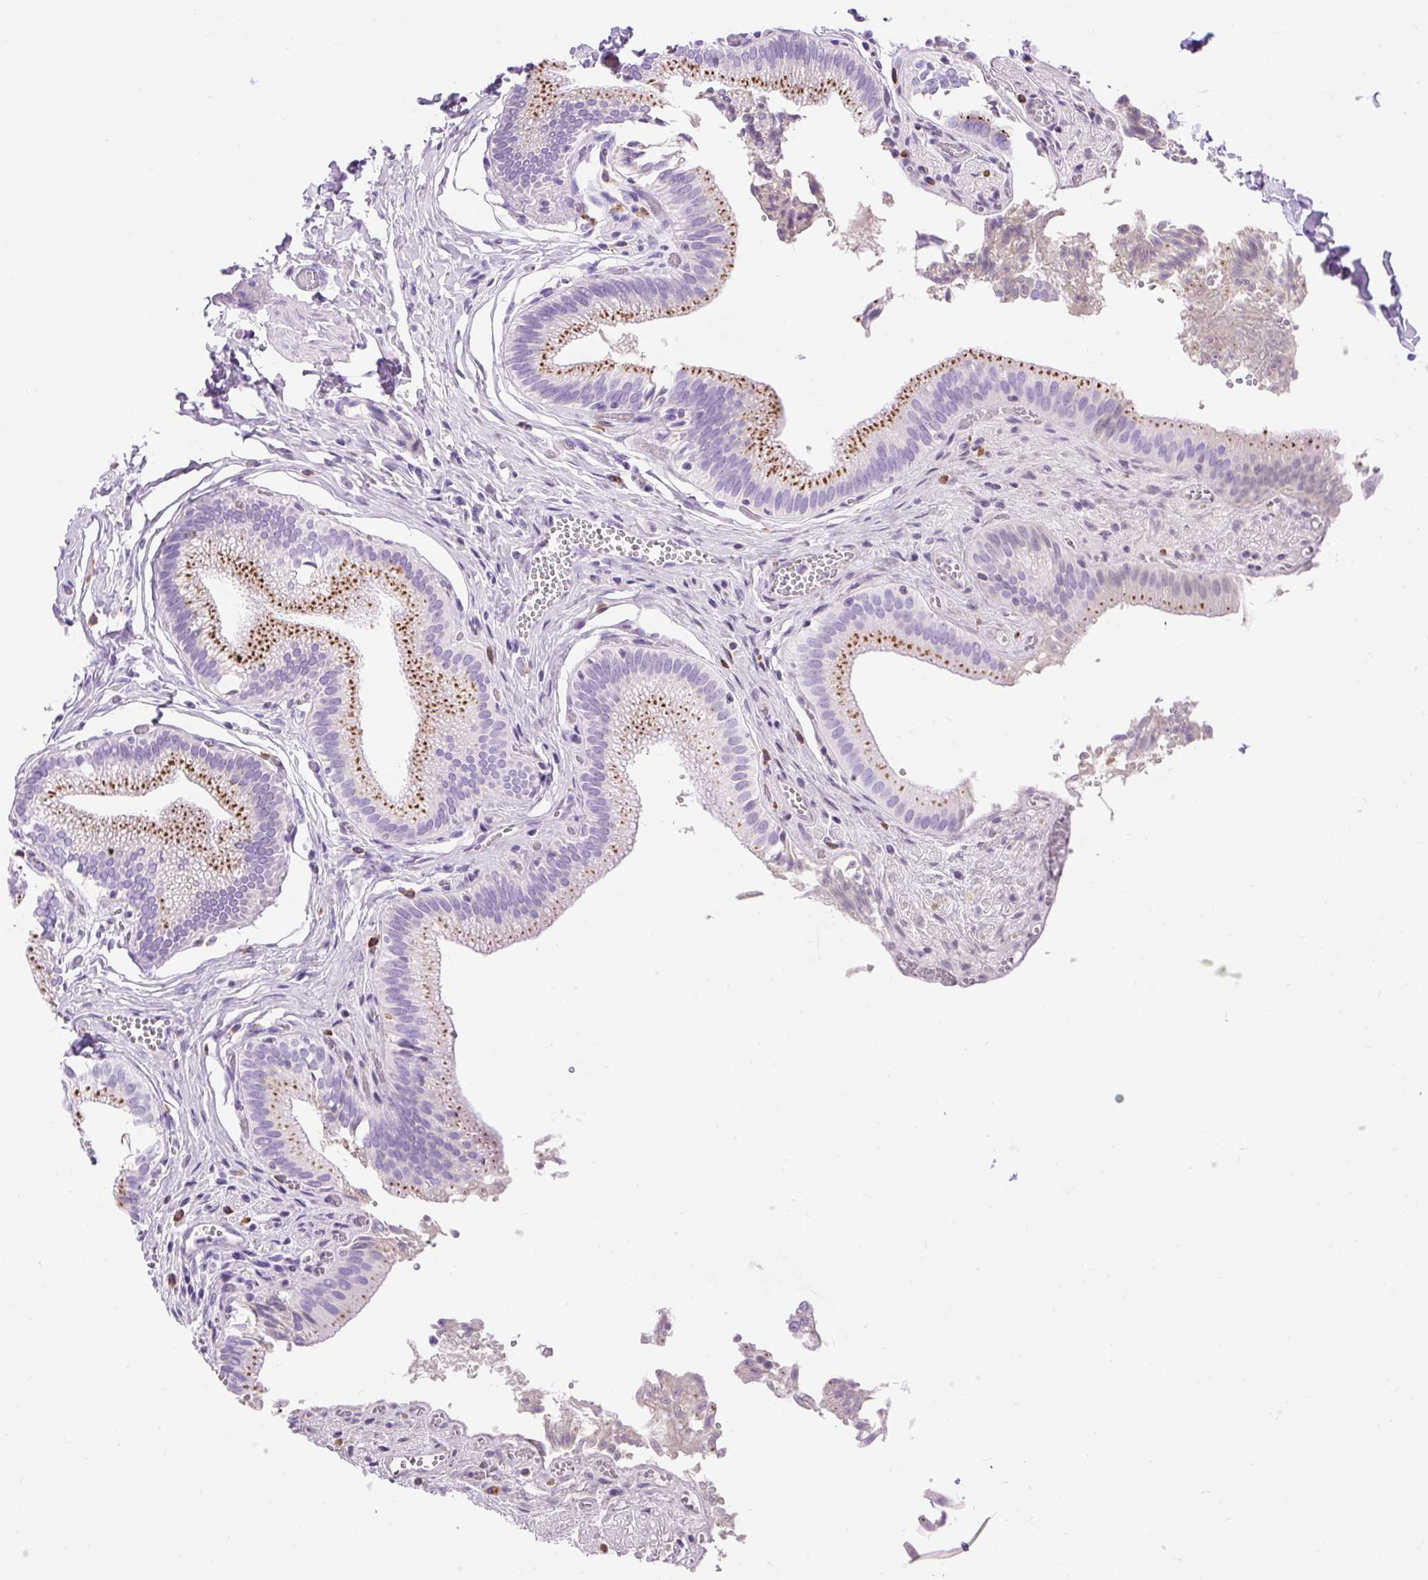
{"staining": {"intensity": "moderate", "quantity": ">75%", "location": "cytoplasmic/membranous"}, "tissue": "gallbladder", "cell_type": "Glandular cells", "image_type": "normal", "snomed": [{"axis": "morphology", "description": "Normal tissue, NOS"}, {"axis": "topography", "description": "Gallbladder"}, {"axis": "topography", "description": "Peripheral nerve tissue"}], "caption": "A high-resolution histopathology image shows immunohistochemistry (IHC) staining of benign gallbladder, which reveals moderate cytoplasmic/membranous staining in about >75% of glandular cells. (Brightfield microscopy of DAB IHC at high magnification).", "gene": "HEXB", "patient": {"sex": "male", "age": 17}}